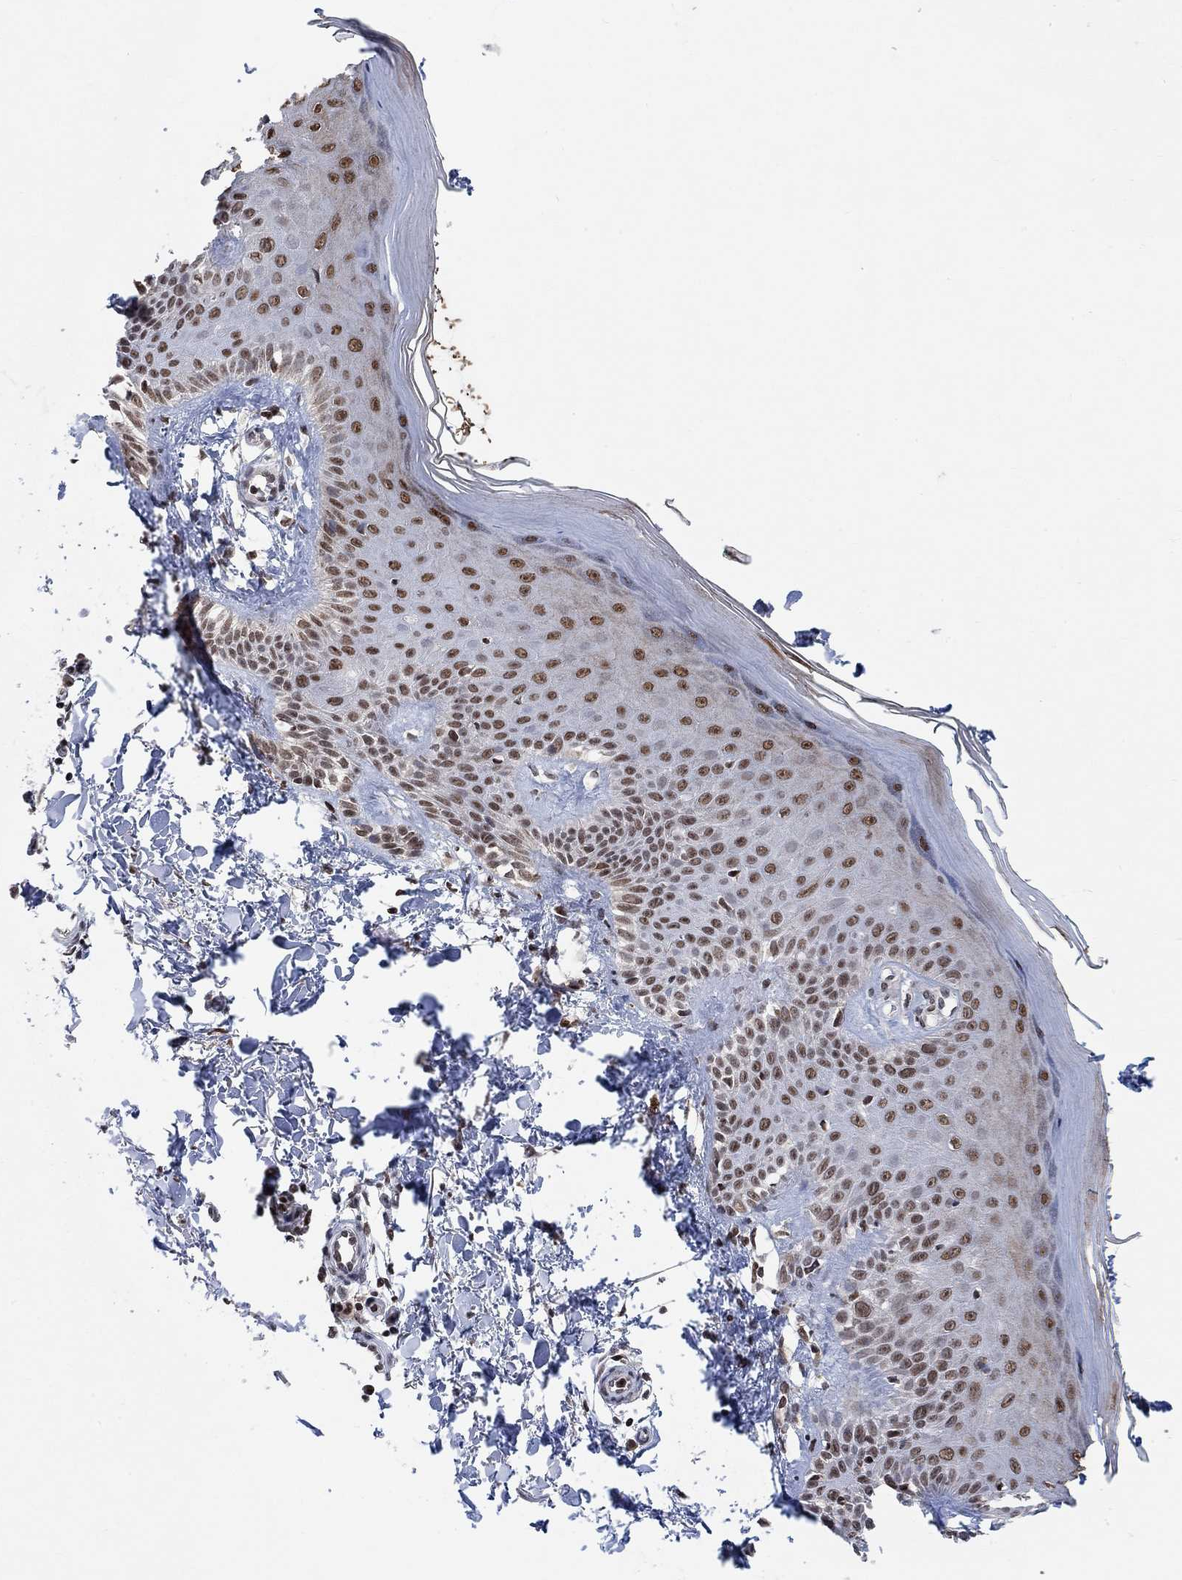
{"staining": {"intensity": "negative", "quantity": "none", "location": "none"}, "tissue": "skin", "cell_type": "Fibroblasts", "image_type": "normal", "snomed": [{"axis": "morphology", "description": "Normal tissue, NOS"}, {"axis": "morphology", "description": "Inflammation, NOS"}, {"axis": "morphology", "description": "Fibrosis, NOS"}, {"axis": "topography", "description": "Skin"}], "caption": "DAB (3,3'-diaminobenzidine) immunohistochemical staining of normal human skin demonstrates no significant expression in fibroblasts.", "gene": "THAP8", "patient": {"sex": "male", "age": 71}}